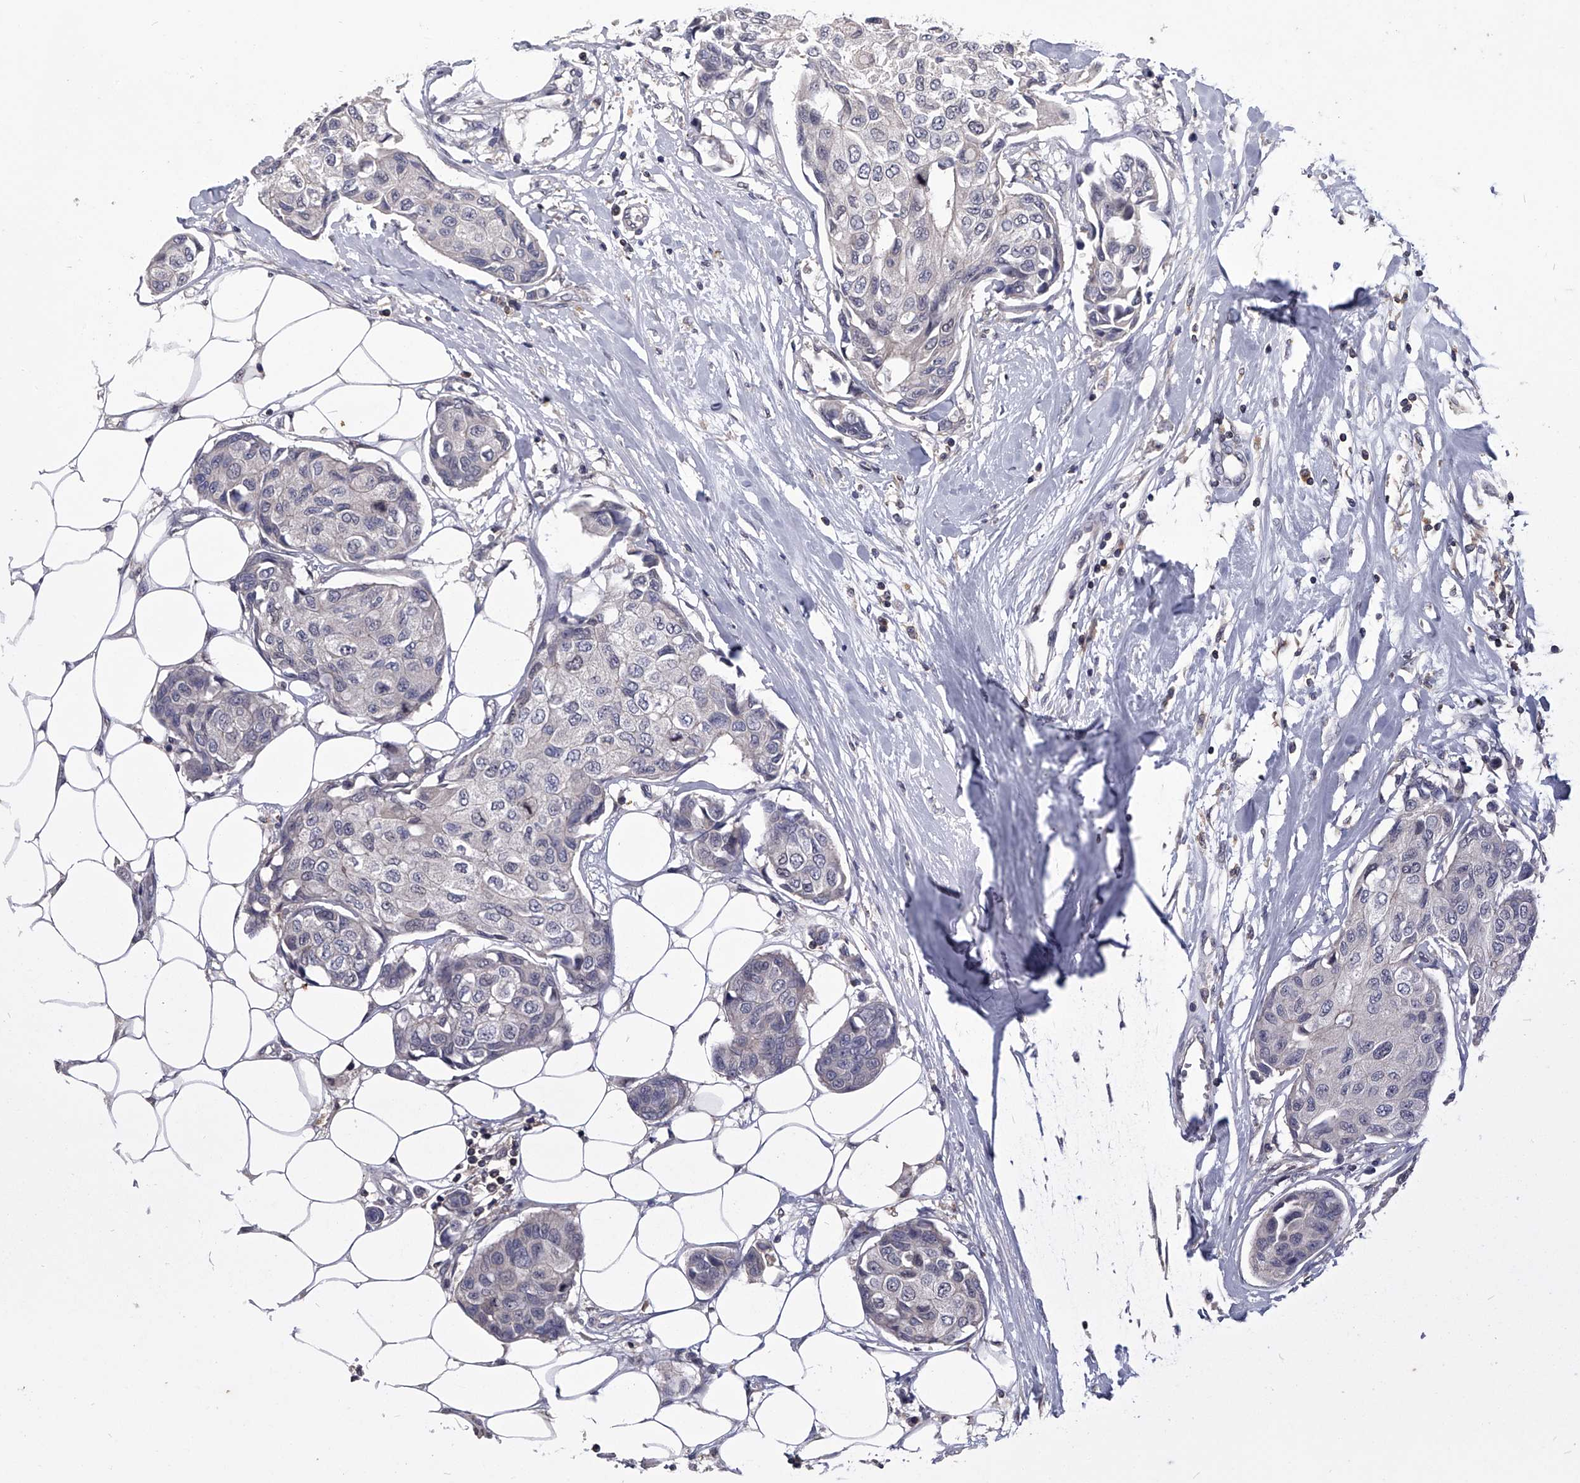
{"staining": {"intensity": "negative", "quantity": "none", "location": "none"}, "tissue": "breast cancer", "cell_type": "Tumor cells", "image_type": "cancer", "snomed": [{"axis": "morphology", "description": "Duct carcinoma"}, {"axis": "topography", "description": "Breast"}], "caption": "Tumor cells show no significant protein positivity in breast infiltrating ductal carcinoma.", "gene": "PAN3", "patient": {"sex": "female", "age": 80}}